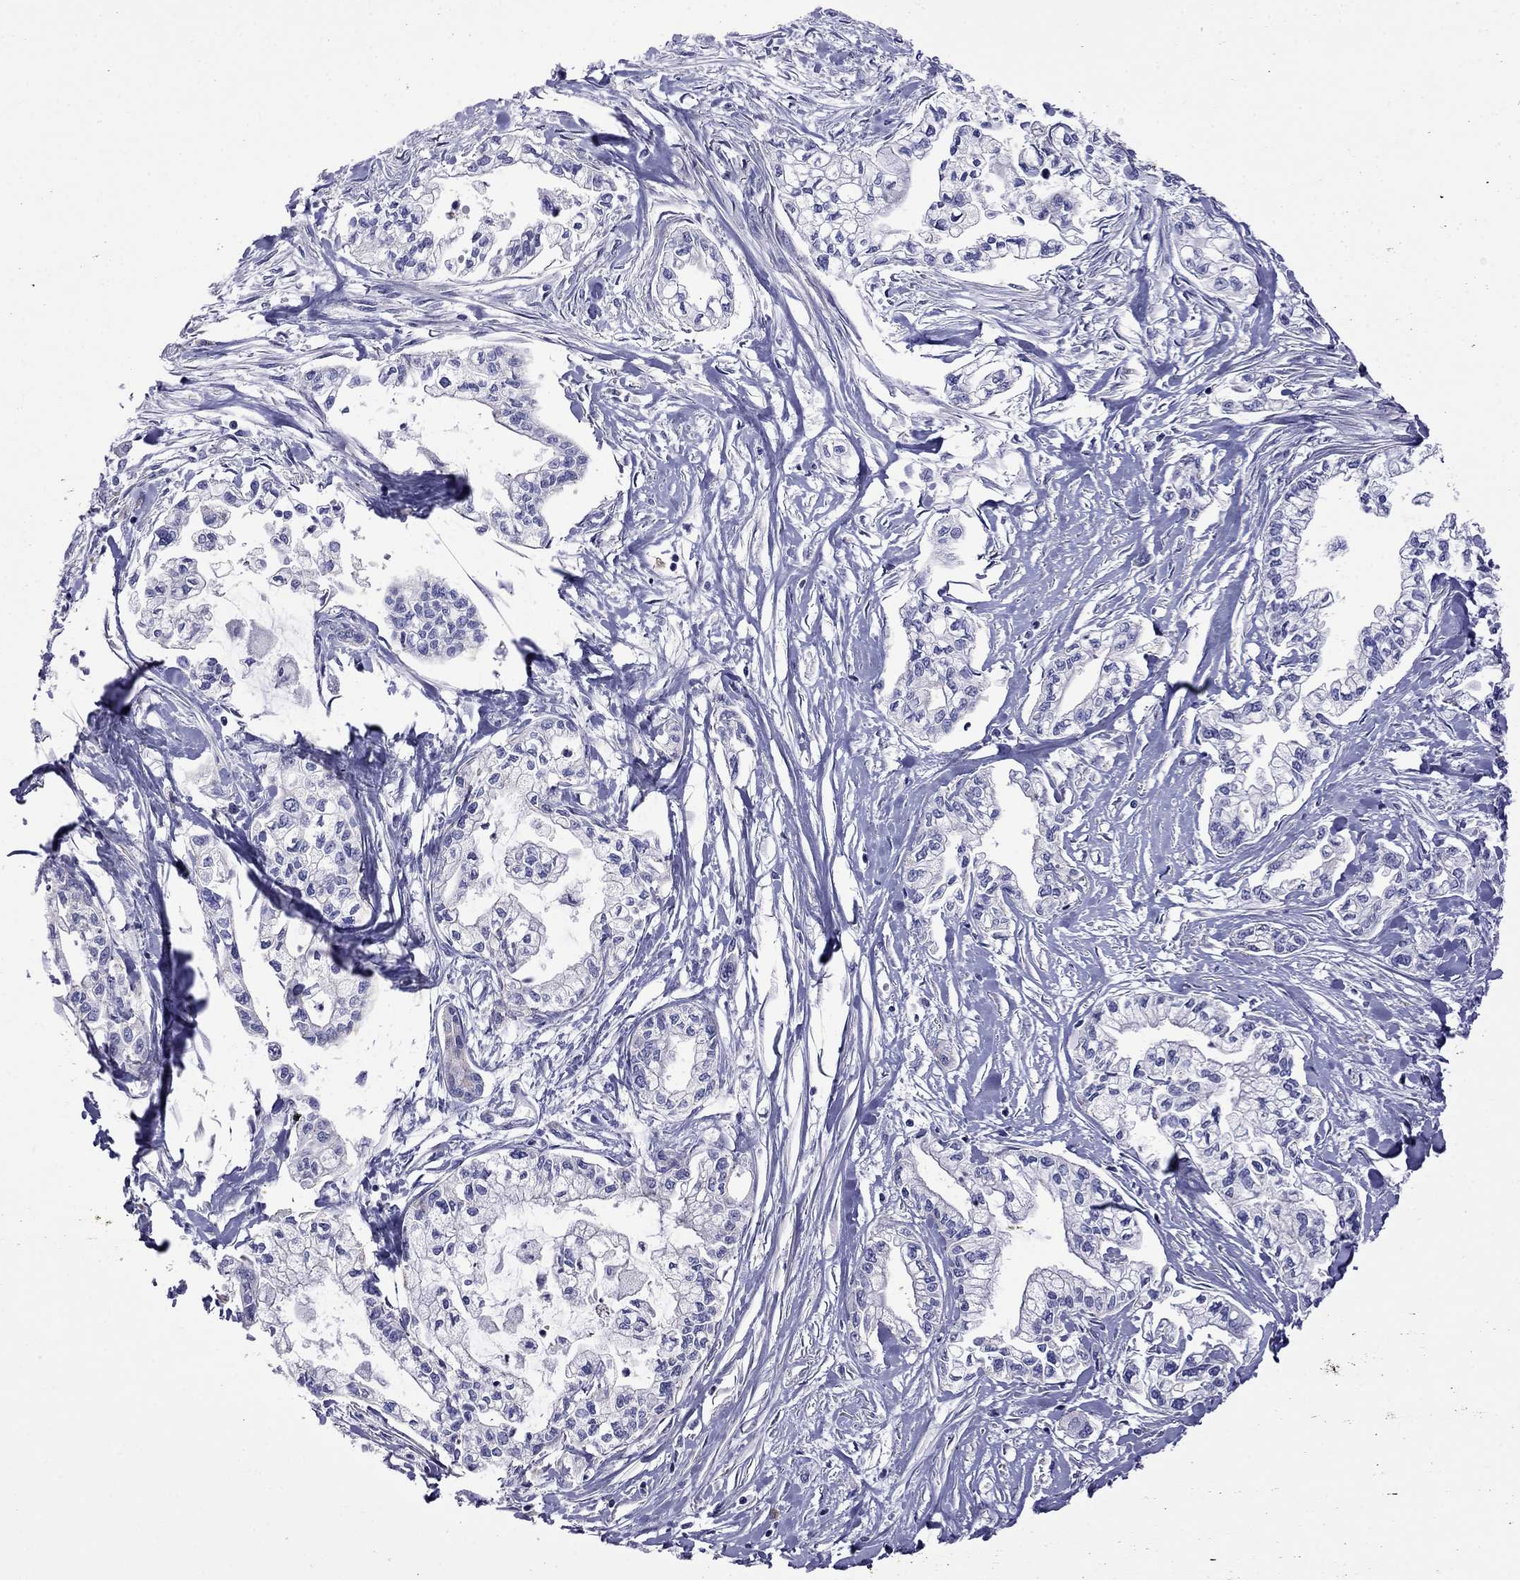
{"staining": {"intensity": "negative", "quantity": "none", "location": "none"}, "tissue": "pancreatic cancer", "cell_type": "Tumor cells", "image_type": "cancer", "snomed": [{"axis": "morphology", "description": "Adenocarcinoma, NOS"}, {"axis": "topography", "description": "Pancreas"}], "caption": "Immunohistochemistry (IHC) image of pancreatic cancer (adenocarcinoma) stained for a protein (brown), which shows no positivity in tumor cells.", "gene": "STAR", "patient": {"sex": "male", "age": 54}}